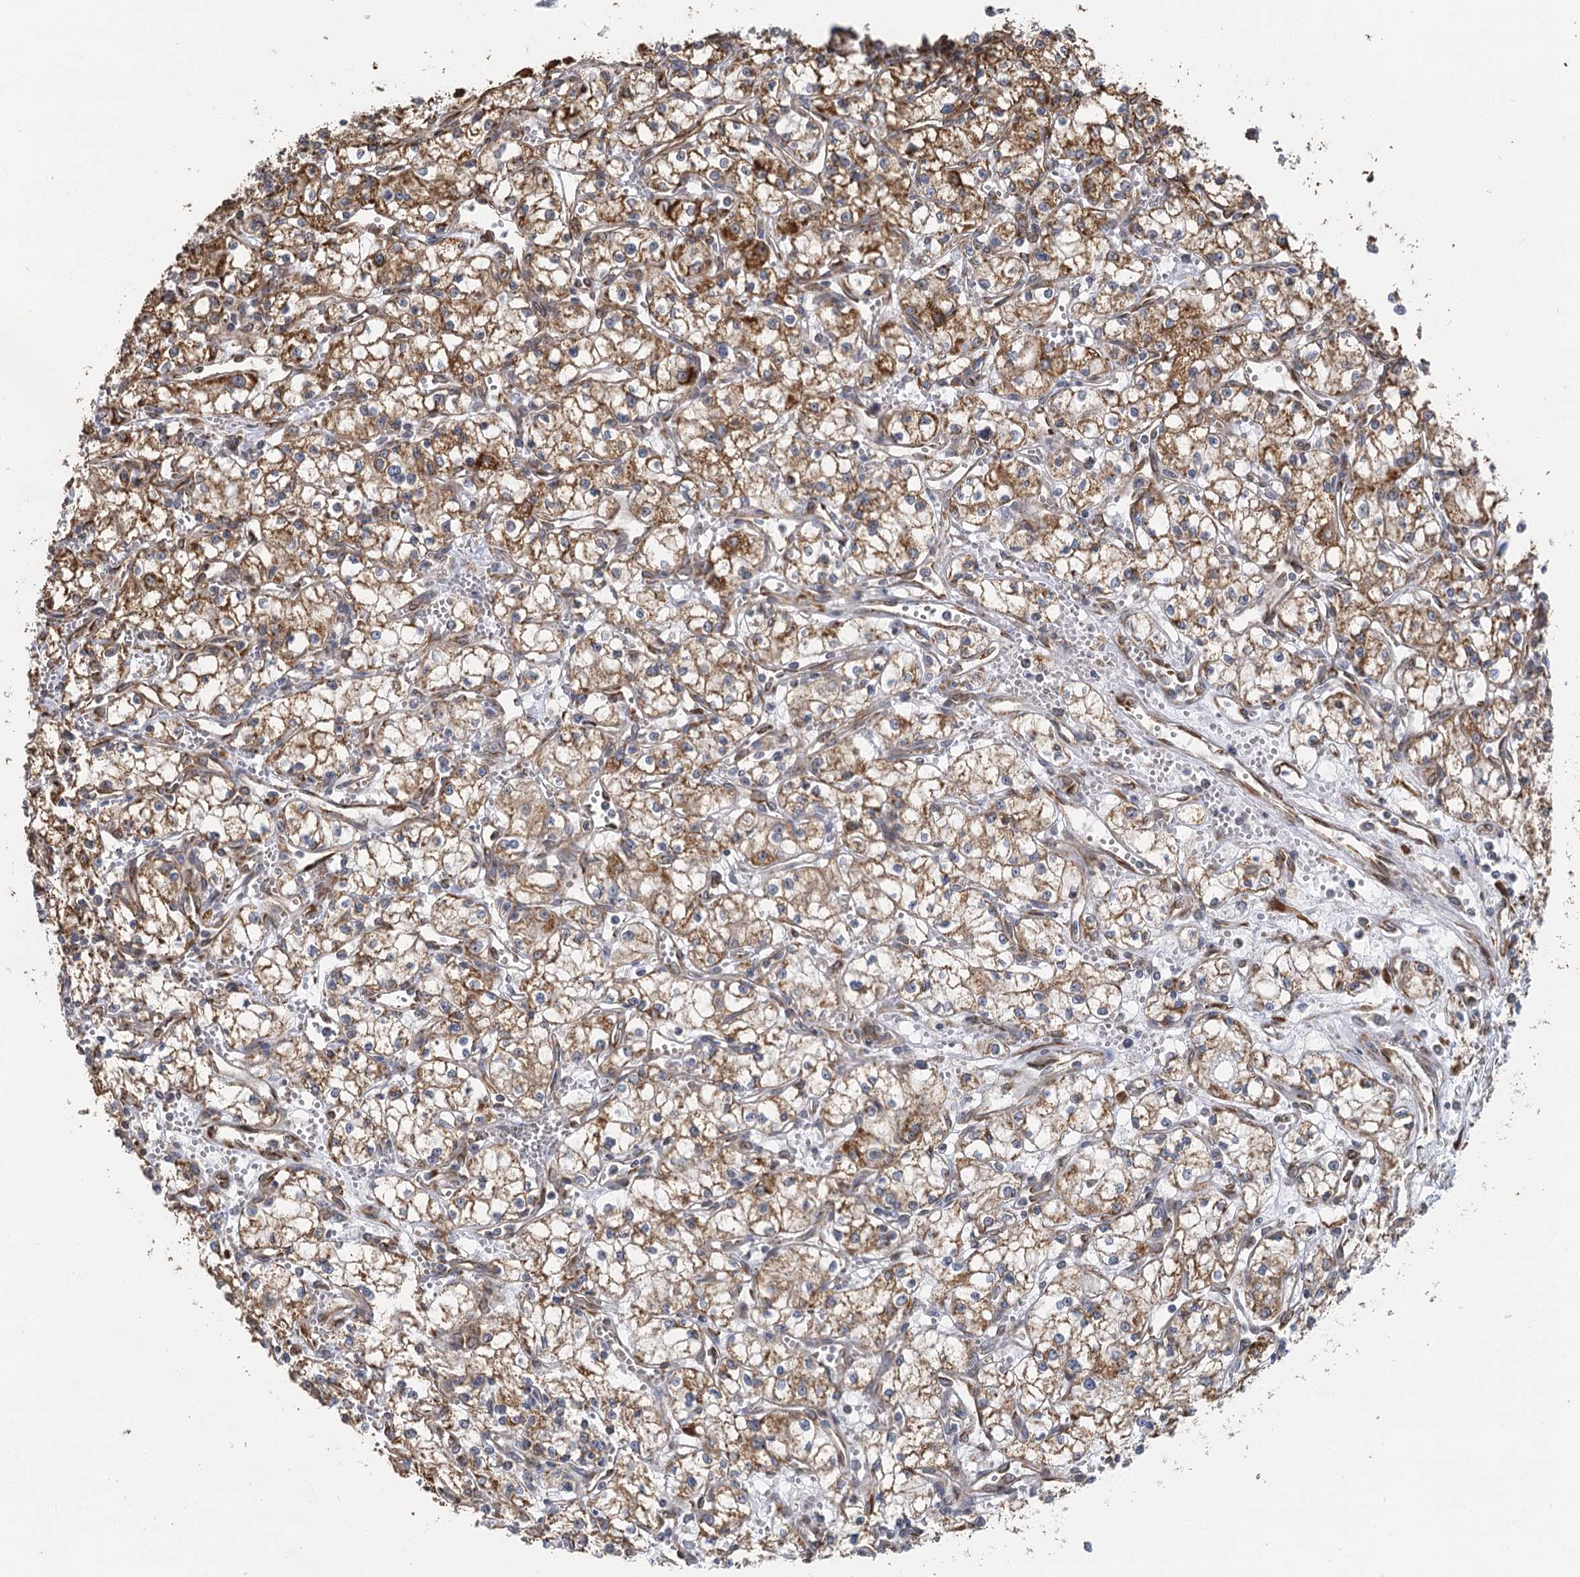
{"staining": {"intensity": "moderate", "quantity": ">75%", "location": "cytoplasmic/membranous"}, "tissue": "renal cancer", "cell_type": "Tumor cells", "image_type": "cancer", "snomed": [{"axis": "morphology", "description": "Adenocarcinoma, NOS"}, {"axis": "topography", "description": "Kidney"}], "caption": "Renal adenocarcinoma stained with immunohistochemistry displays moderate cytoplasmic/membranous staining in about >75% of tumor cells. (Stains: DAB in brown, nuclei in blue, Microscopy: brightfield microscopy at high magnification).", "gene": "IL11RA", "patient": {"sex": "male", "age": 59}}